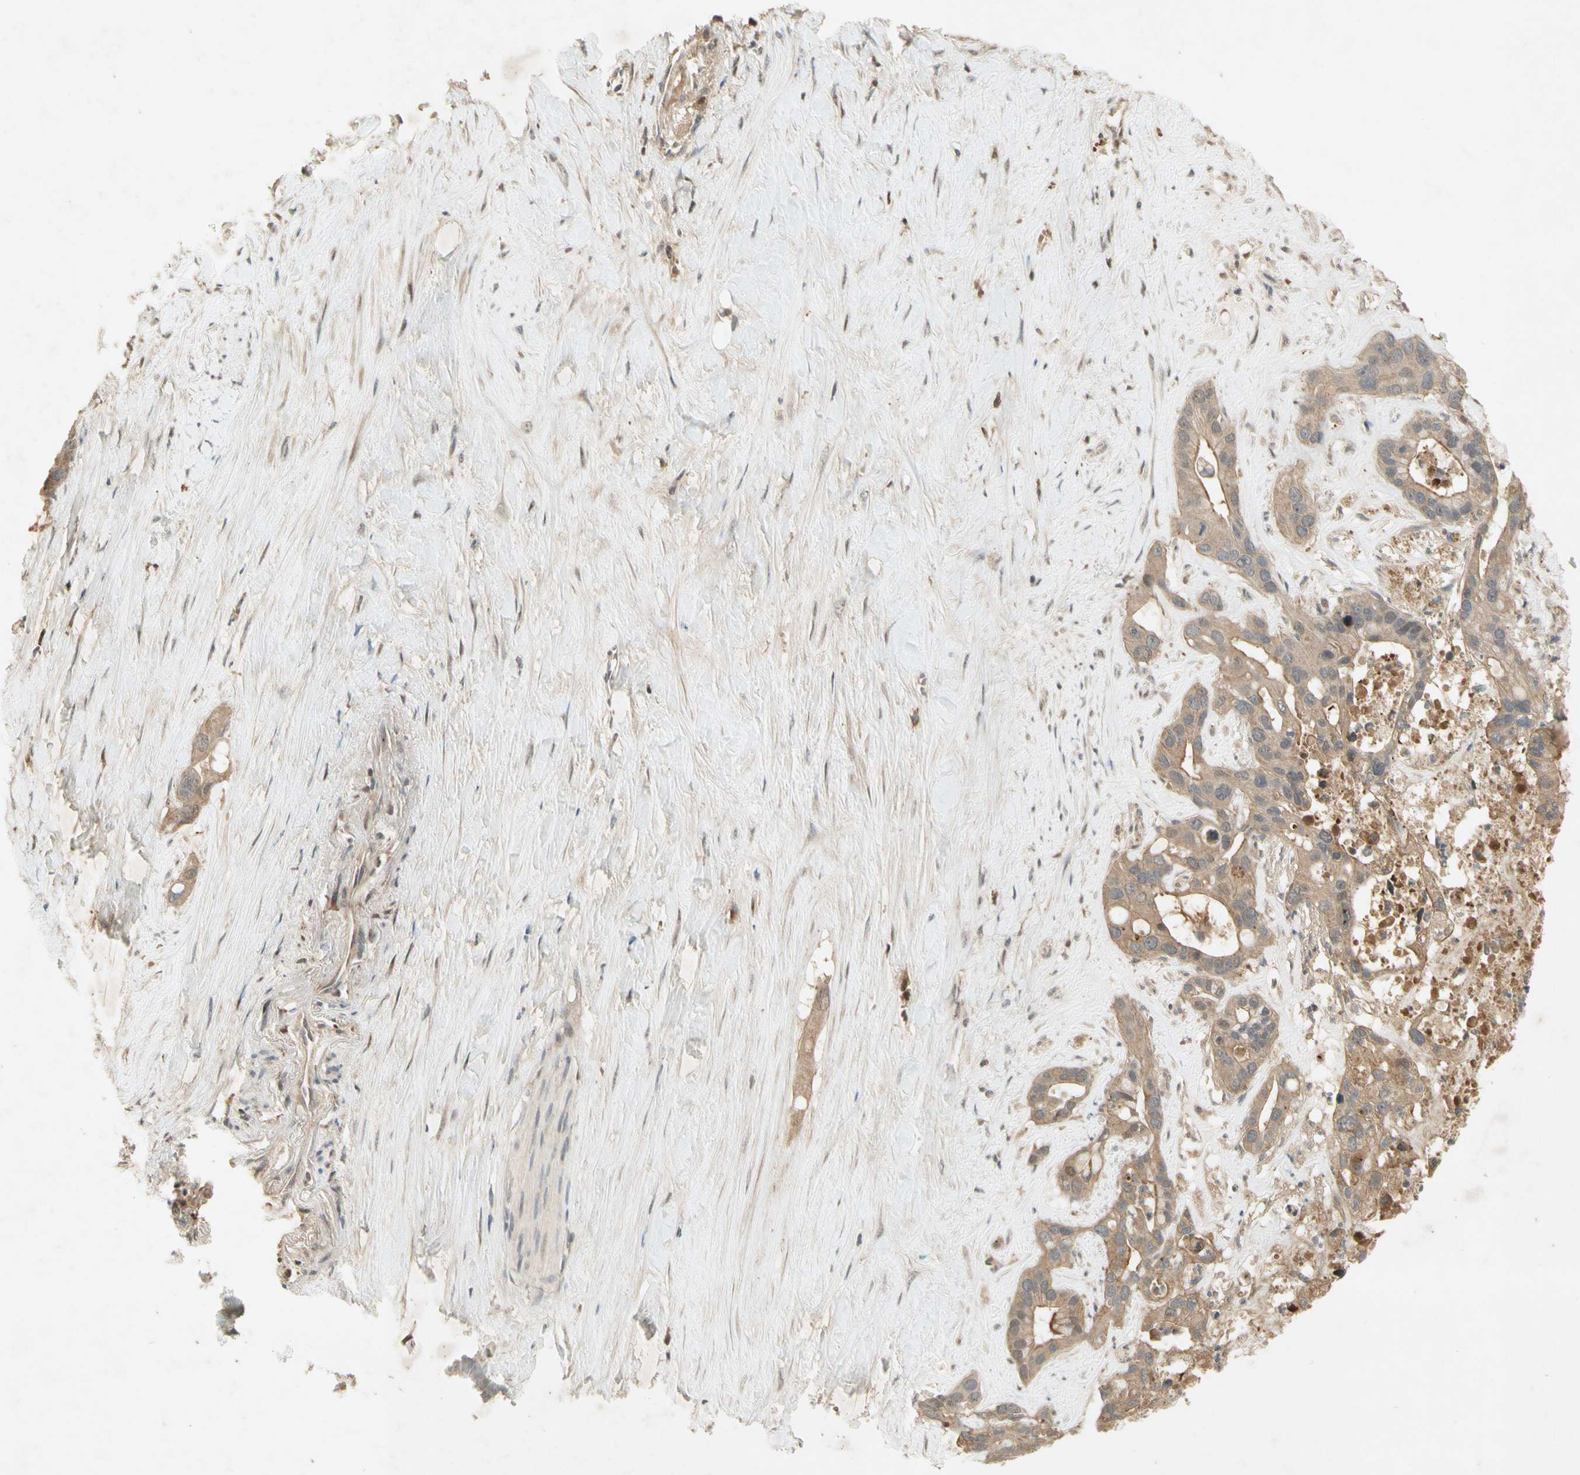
{"staining": {"intensity": "weak", "quantity": ">75%", "location": "cytoplasmic/membranous"}, "tissue": "liver cancer", "cell_type": "Tumor cells", "image_type": "cancer", "snomed": [{"axis": "morphology", "description": "Cholangiocarcinoma"}, {"axis": "topography", "description": "Liver"}], "caption": "Tumor cells show low levels of weak cytoplasmic/membranous positivity in about >75% of cells in liver cancer (cholangiocarcinoma).", "gene": "NRG4", "patient": {"sex": "female", "age": 65}}